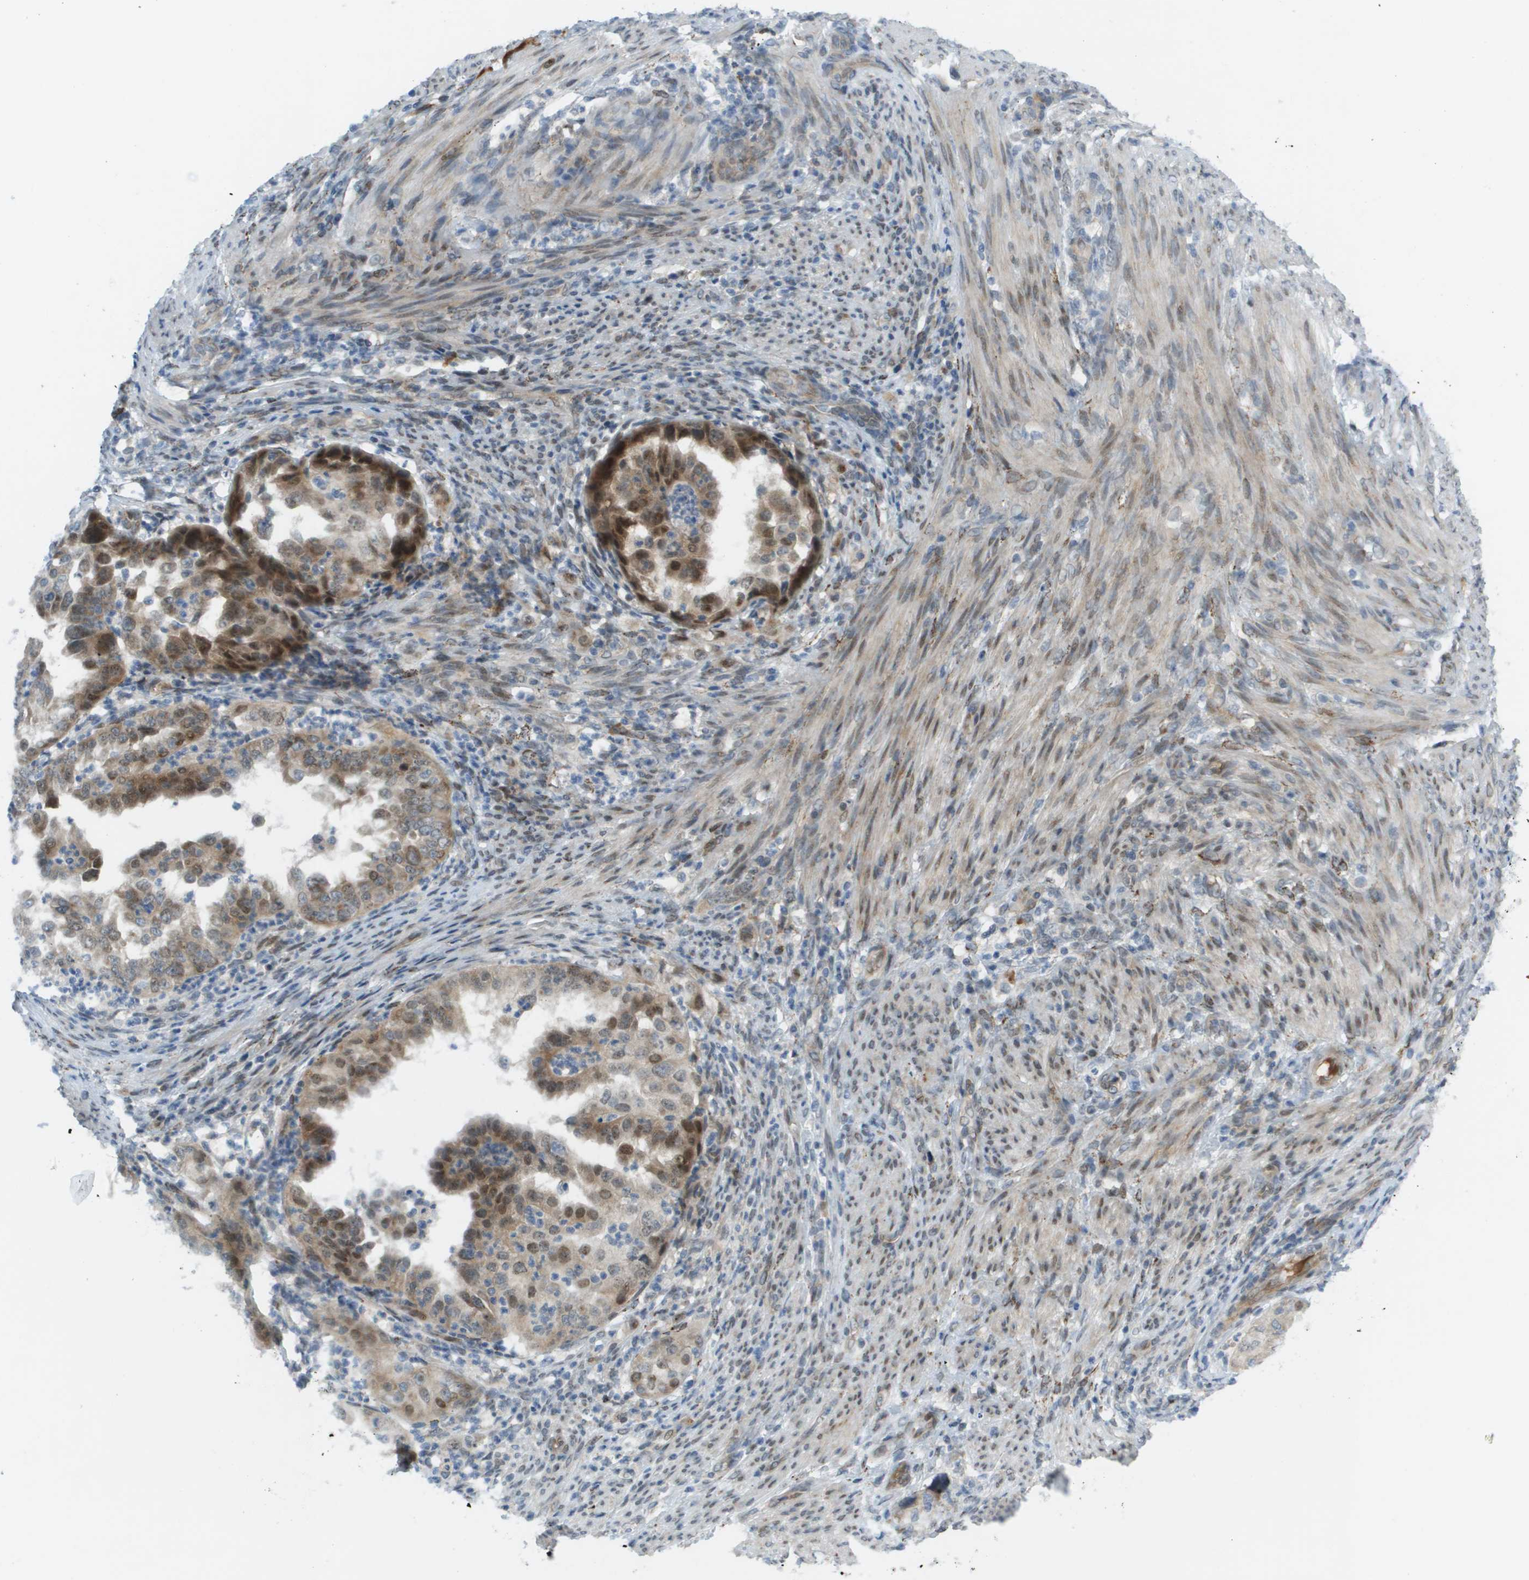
{"staining": {"intensity": "strong", "quantity": "<25%", "location": "cytoplasmic/membranous,nuclear"}, "tissue": "endometrial cancer", "cell_type": "Tumor cells", "image_type": "cancer", "snomed": [{"axis": "morphology", "description": "Adenocarcinoma, NOS"}, {"axis": "topography", "description": "Endometrium"}], "caption": "This micrograph displays adenocarcinoma (endometrial) stained with immunohistochemistry to label a protein in brown. The cytoplasmic/membranous and nuclear of tumor cells show strong positivity for the protein. Nuclei are counter-stained blue.", "gene": "CACNB4", "patient": {"sex": "female", "age": 85}}